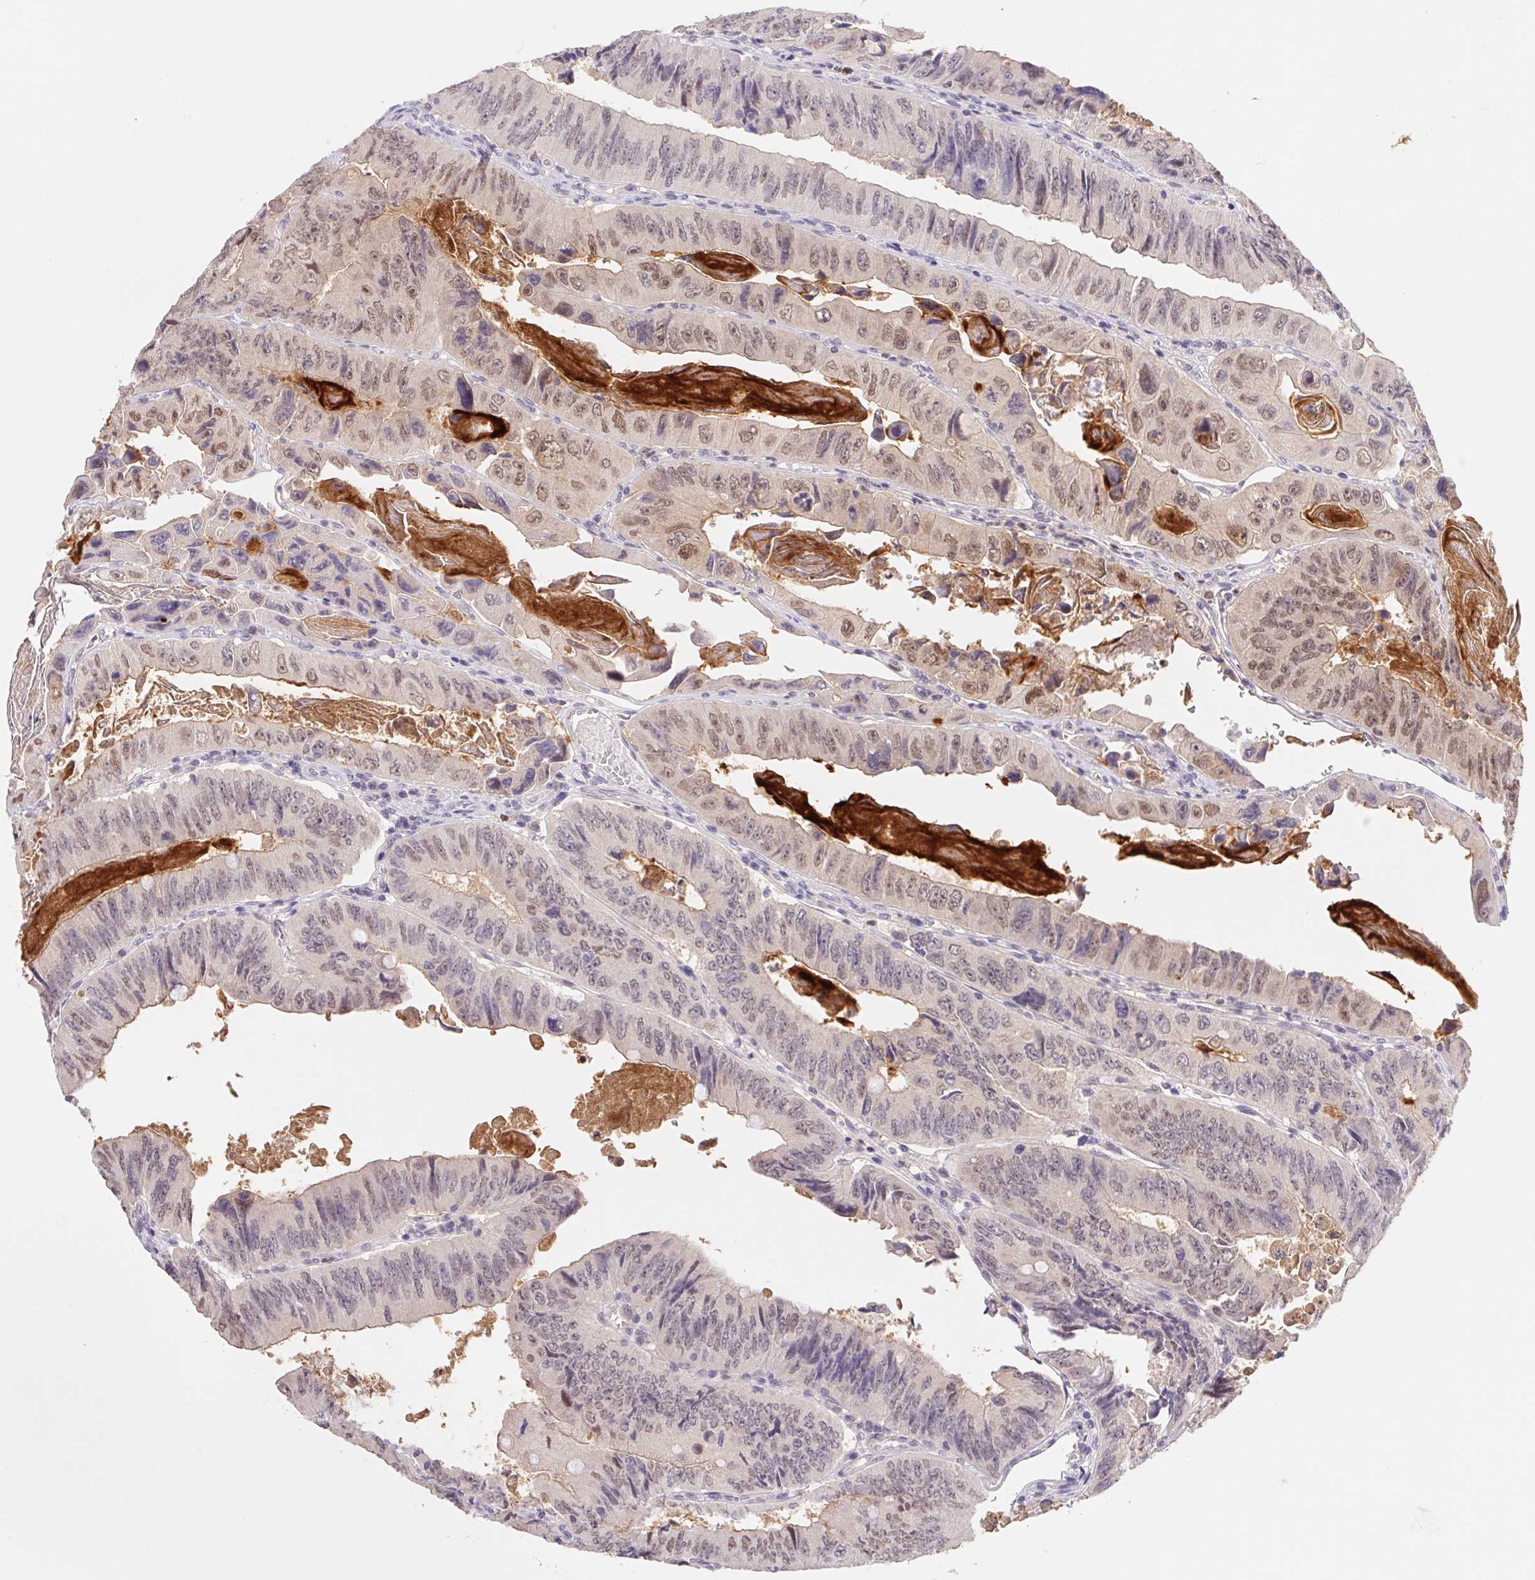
{"staining": {"intensity": "weak", "quantity": "25%-75%", "location": "nuclear"}, "tissue": "colorectal cancer", "cell_type": "Tumor cells", "image_type": "cancer", "snomed": [{"axis": "morphology", "description": "Adenocarcinoma, NOS"}, {"axis": "topography", "description": "Colon"}], "caption": "The photomicrograph displays a brown stain indicating the presence of a protein in the nuclear of tumor cells in colorectal cancer. Nuclei are stained in blue.", "gene": "L3MBTL4", "patient": {"sex": "female", "age": 84}}